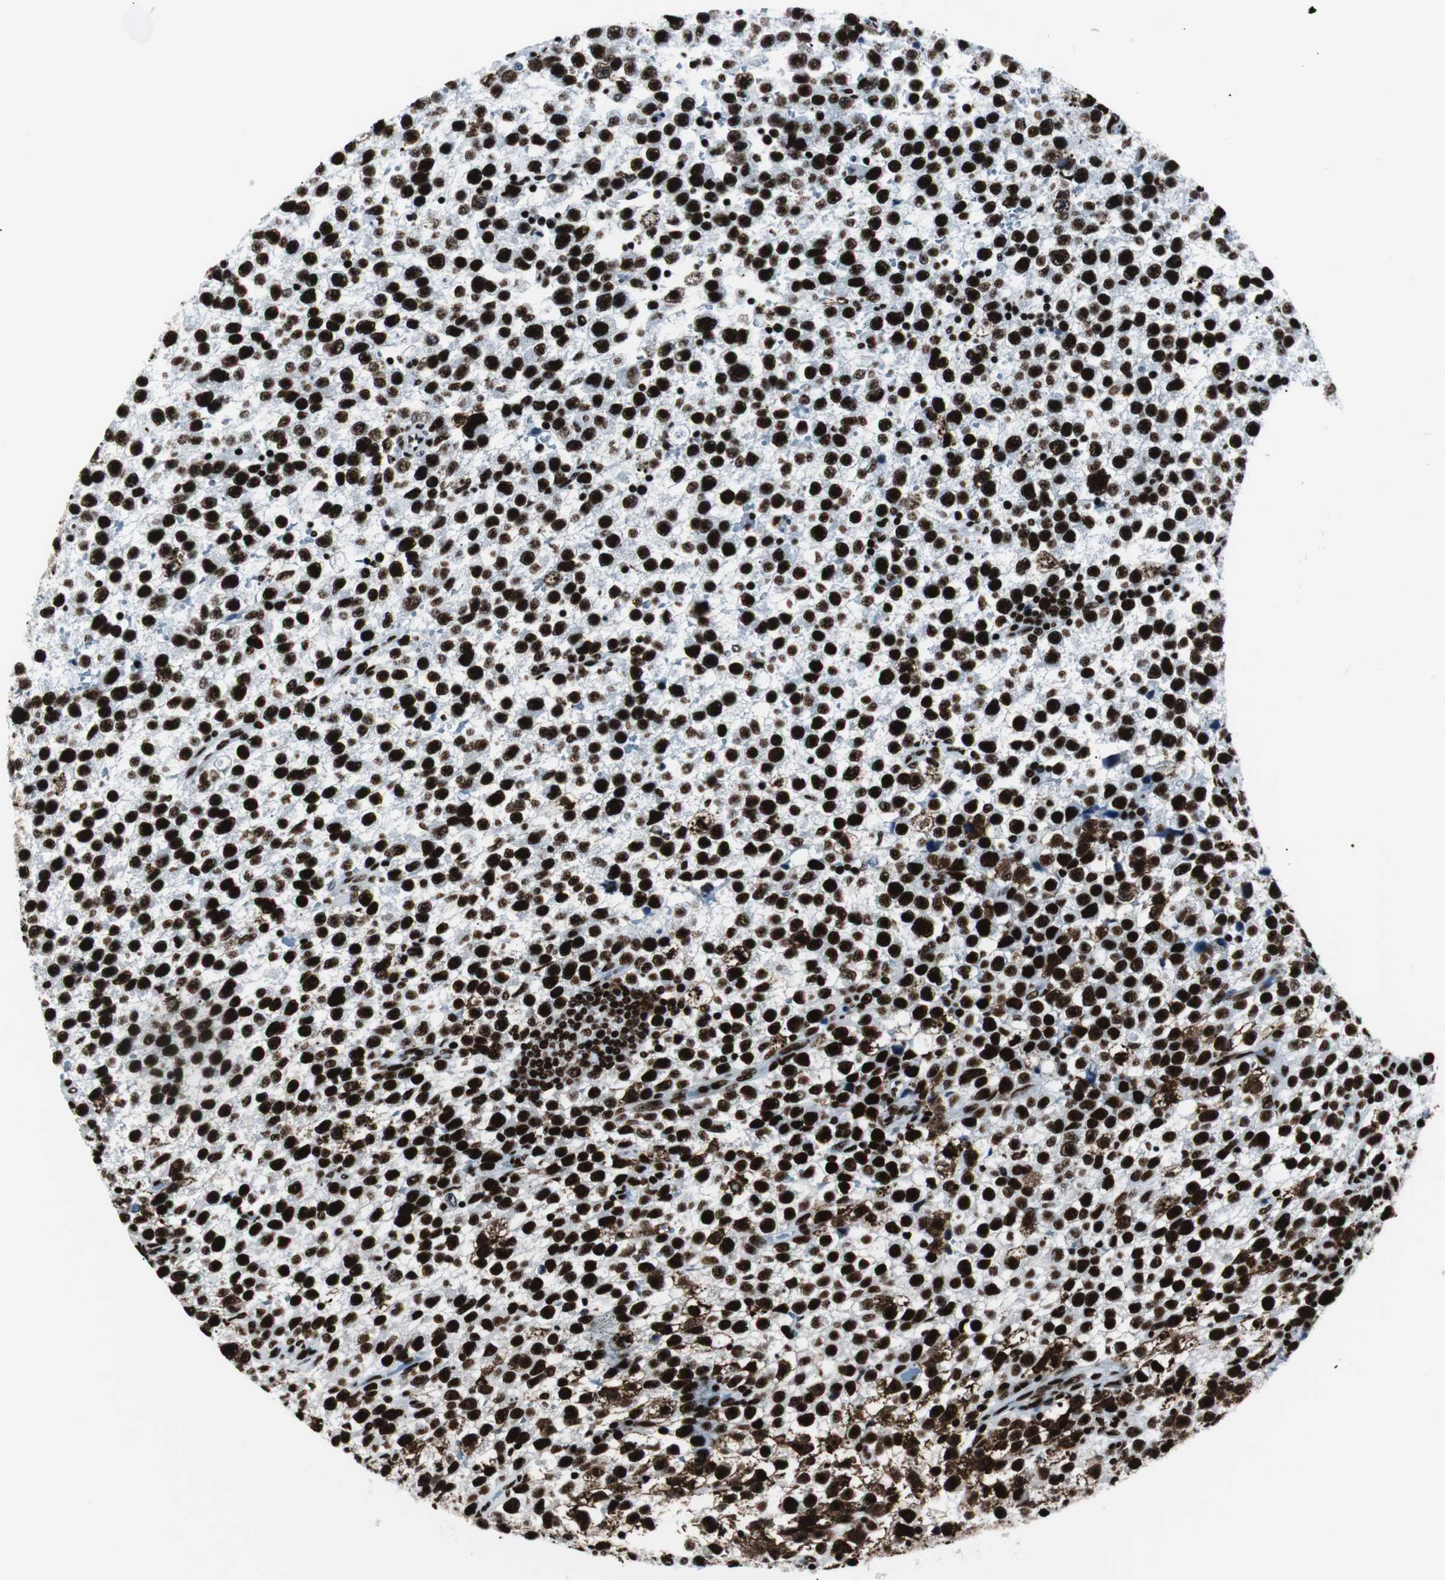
{"staining": {"intensity": "strong", "quantity": ">75%", "location": "nuclear"}, "tissue": "testis cancer", "cell_type": "Tumor cells", "image_type": "cancer", "snomed": [{"axis": "morphology", "description": "Seminoma, NOS"}, {"axis": "topography", "description": "Testis"}], "caption": "Protein staining of testis cancer (seminoma) tissue reveals strong nuclear expression in approximately >75% of tumor cells. (brown staining indicates protein expression, while blue staining denotes nuclei).", "gene": "NCL", "patient": {"sex": "male", "age": 33}}